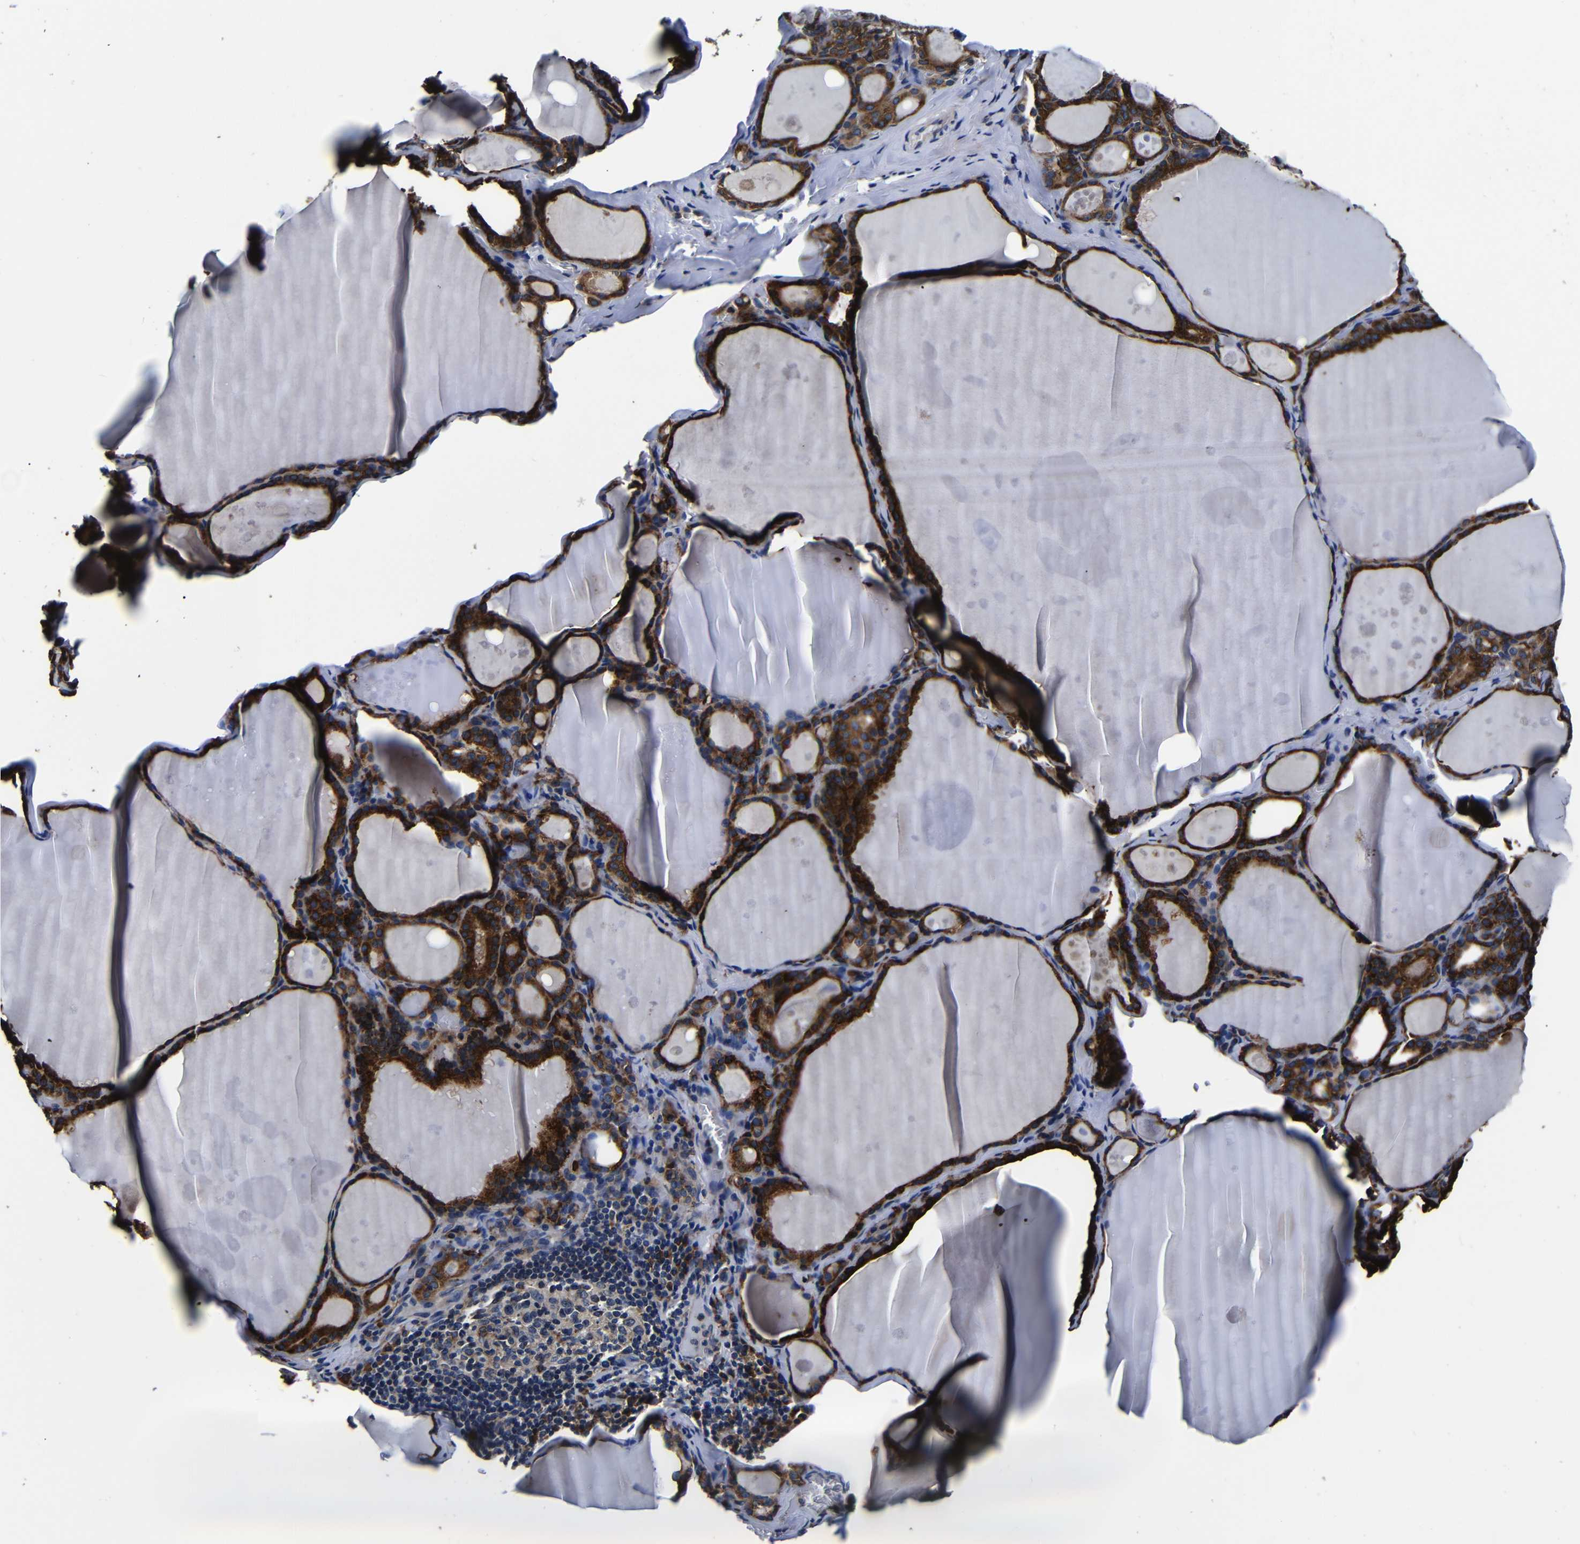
{"staining": {"intensity": "strong", "quantity": ">75%", "location": "cytoplasmic/membranous"}, "tissue": "thyroid gland", "cell_type": "Glandular cells", "image_type": "normal", "snomed": [{"axis": "morphology", "description": "Normal tissue, NOS"}, {"axis": "topography", "description": "Thyroid gland"}], "caption": "Thyroid gland stained with DAB immunohistochemistry exhibits high levels of strong cytoplasmic/membranous staining in about >75% of glandular cells.", "gene": "SCN9A", "patient": {"sex": "male", "age": 56}}